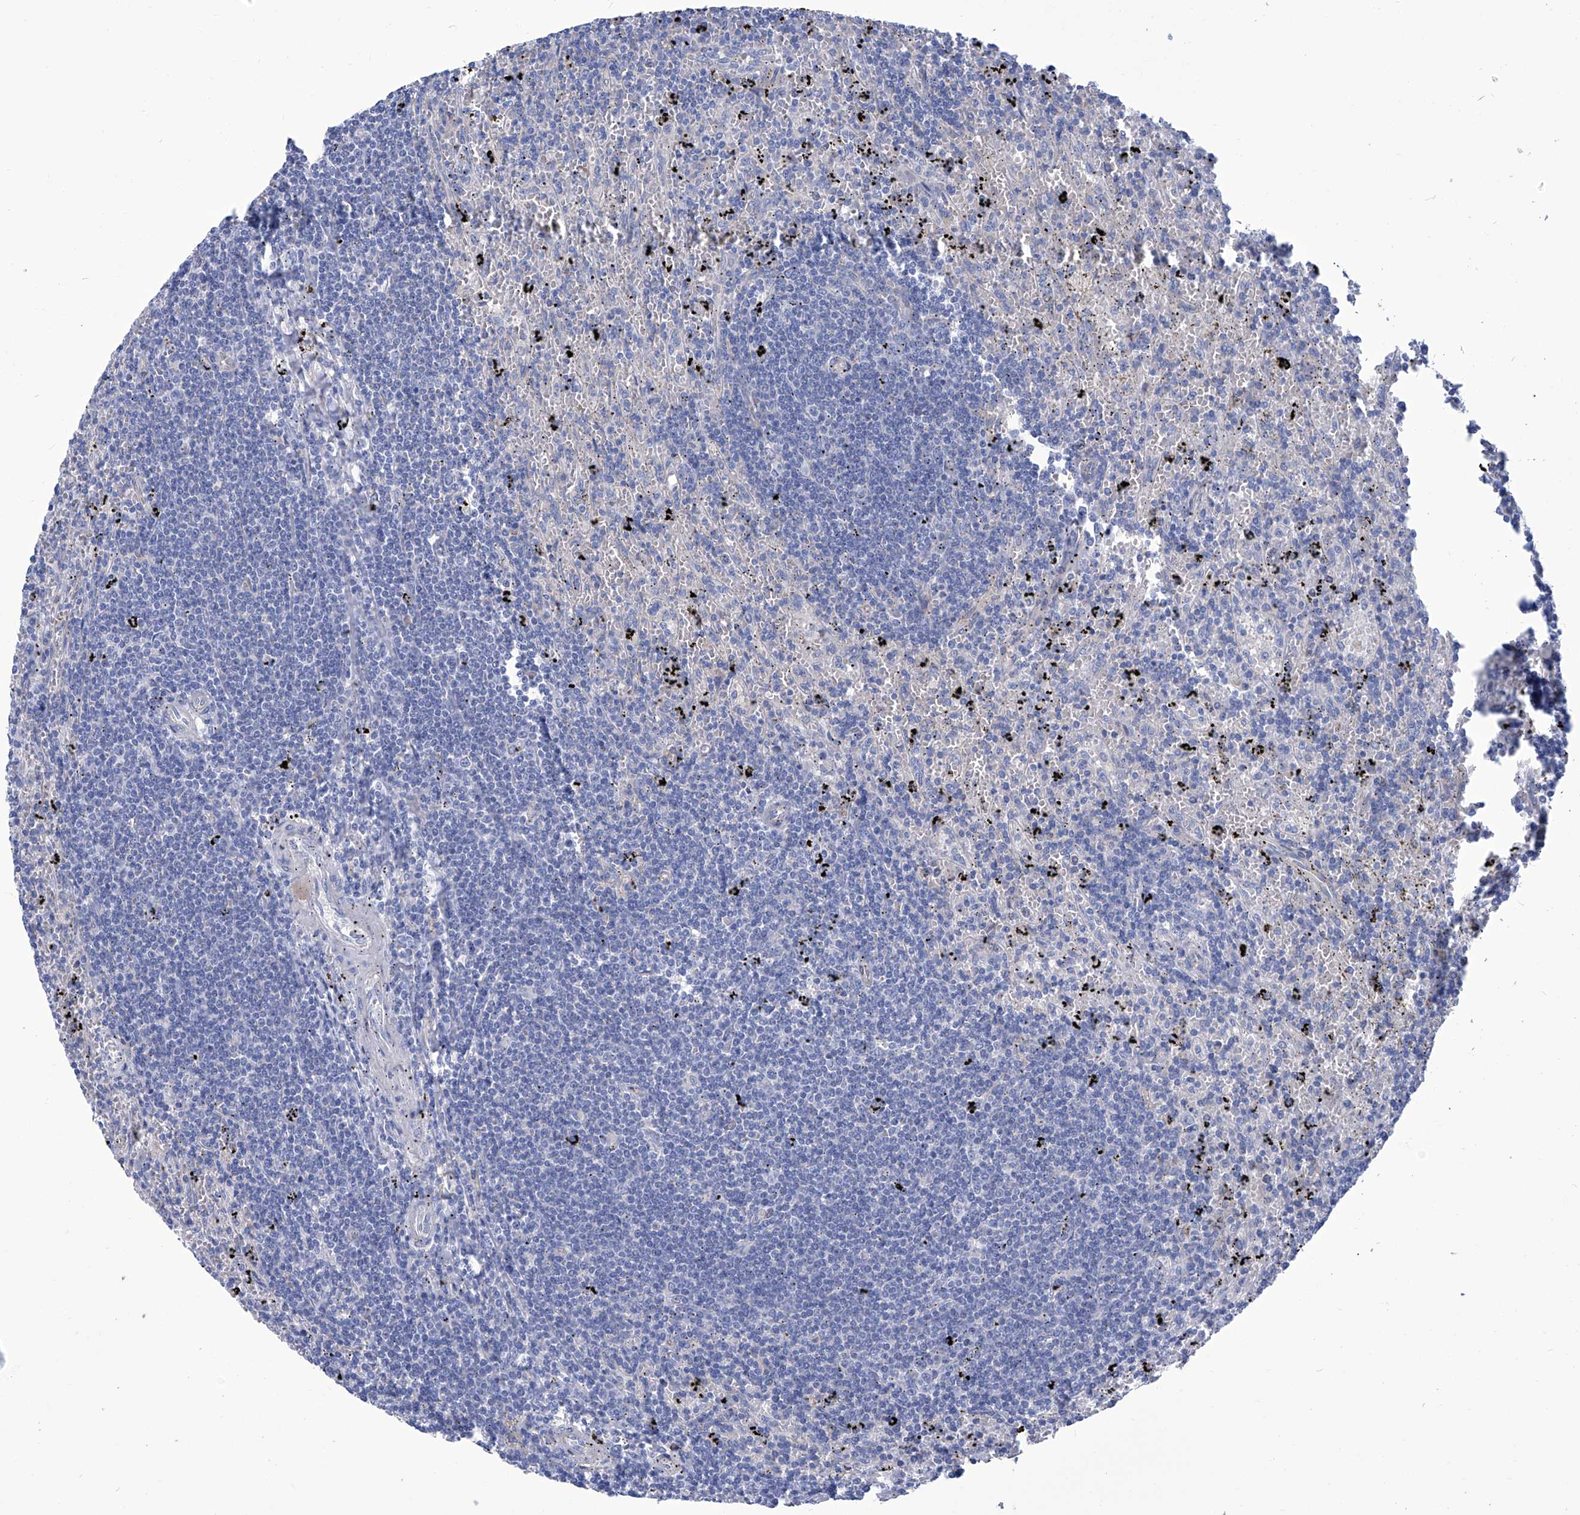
{"staining": {"intensity": "negative", "quantity": "none", "location": "none"}, "tissue": "lymphoma", "cell_type": "Tumor cells", "image_type": "cancer", "snomed": [{"axis": "morphology", "description": "Malignant lymphoma, non-Hodgkin's type, Low grade"}, {"axis": "topography", "description": "Spleen"}], "caption": "Low-grade malignant lymphoma, non-Hodgkin's type stained for a protein using immunohistochemistry (IHC) demonstrates no staining tumor cells.", "gene": "SMS", "patient": {"sex": "male", "age": 76}}